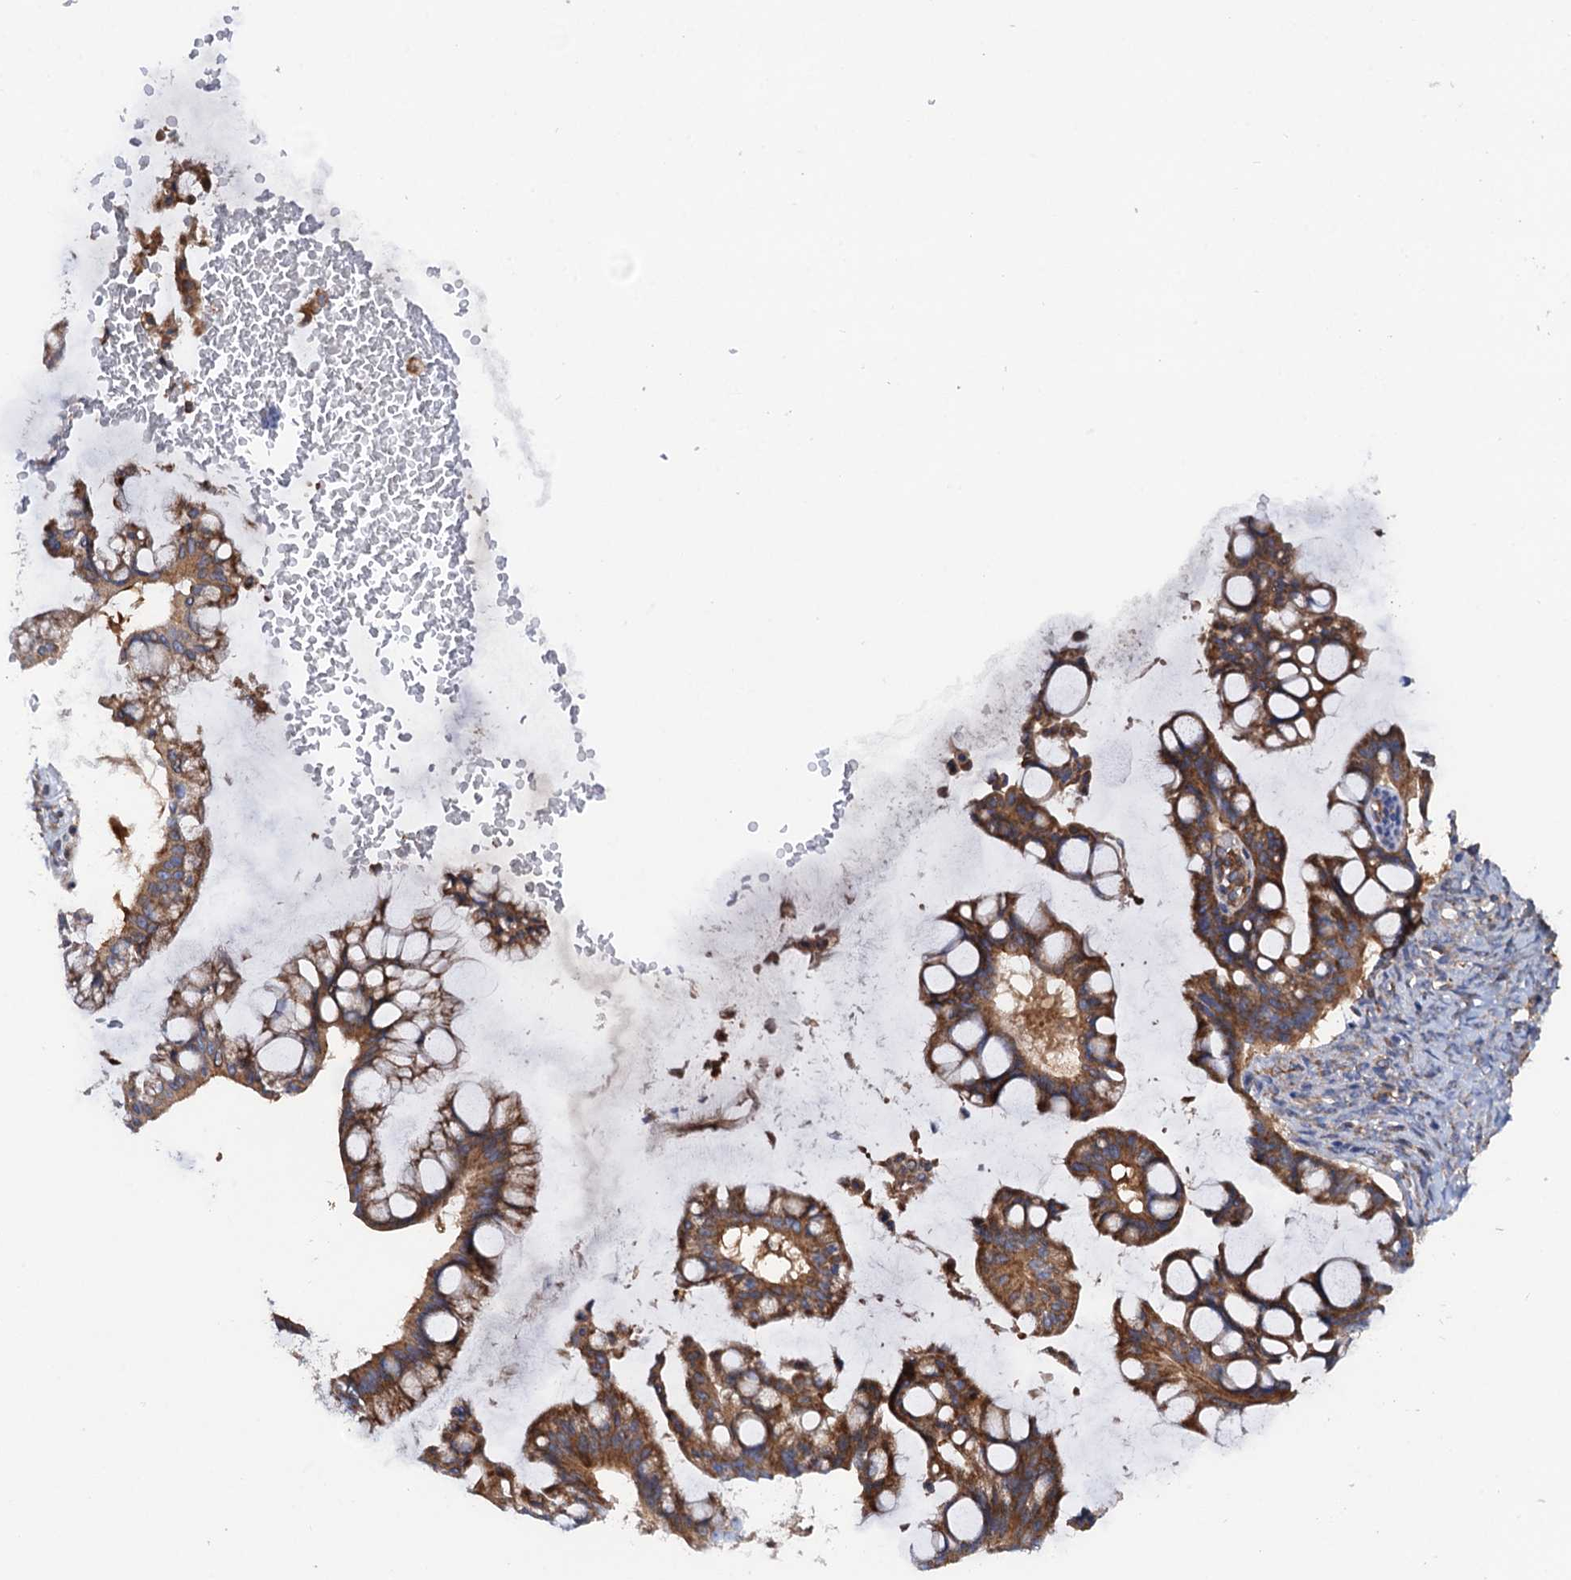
{"staining": {"intensity": "moderate", "quantity": ">75%", "location": "cytoplasmic/membranous"}, "tissue": "ovarian cancer", "cell_type": "Tumor cells", "image_type": "cancer", "snomed": [{"axis": "morphology", "description": "Cystadenocarcinoma, mucinous, NOS"}, {"axis": "topography", "description": "Ovary"}], "caption": "Immunohistochemical staining of human mucinous cystadenocarcinoma (ovarian) exhibits medium levels of moderate cytoplasmic/membranous protein positivity in about >75% of tumor cells.", "gene": "MRPL48", "patient": {"sex": "female", "age": 73}}